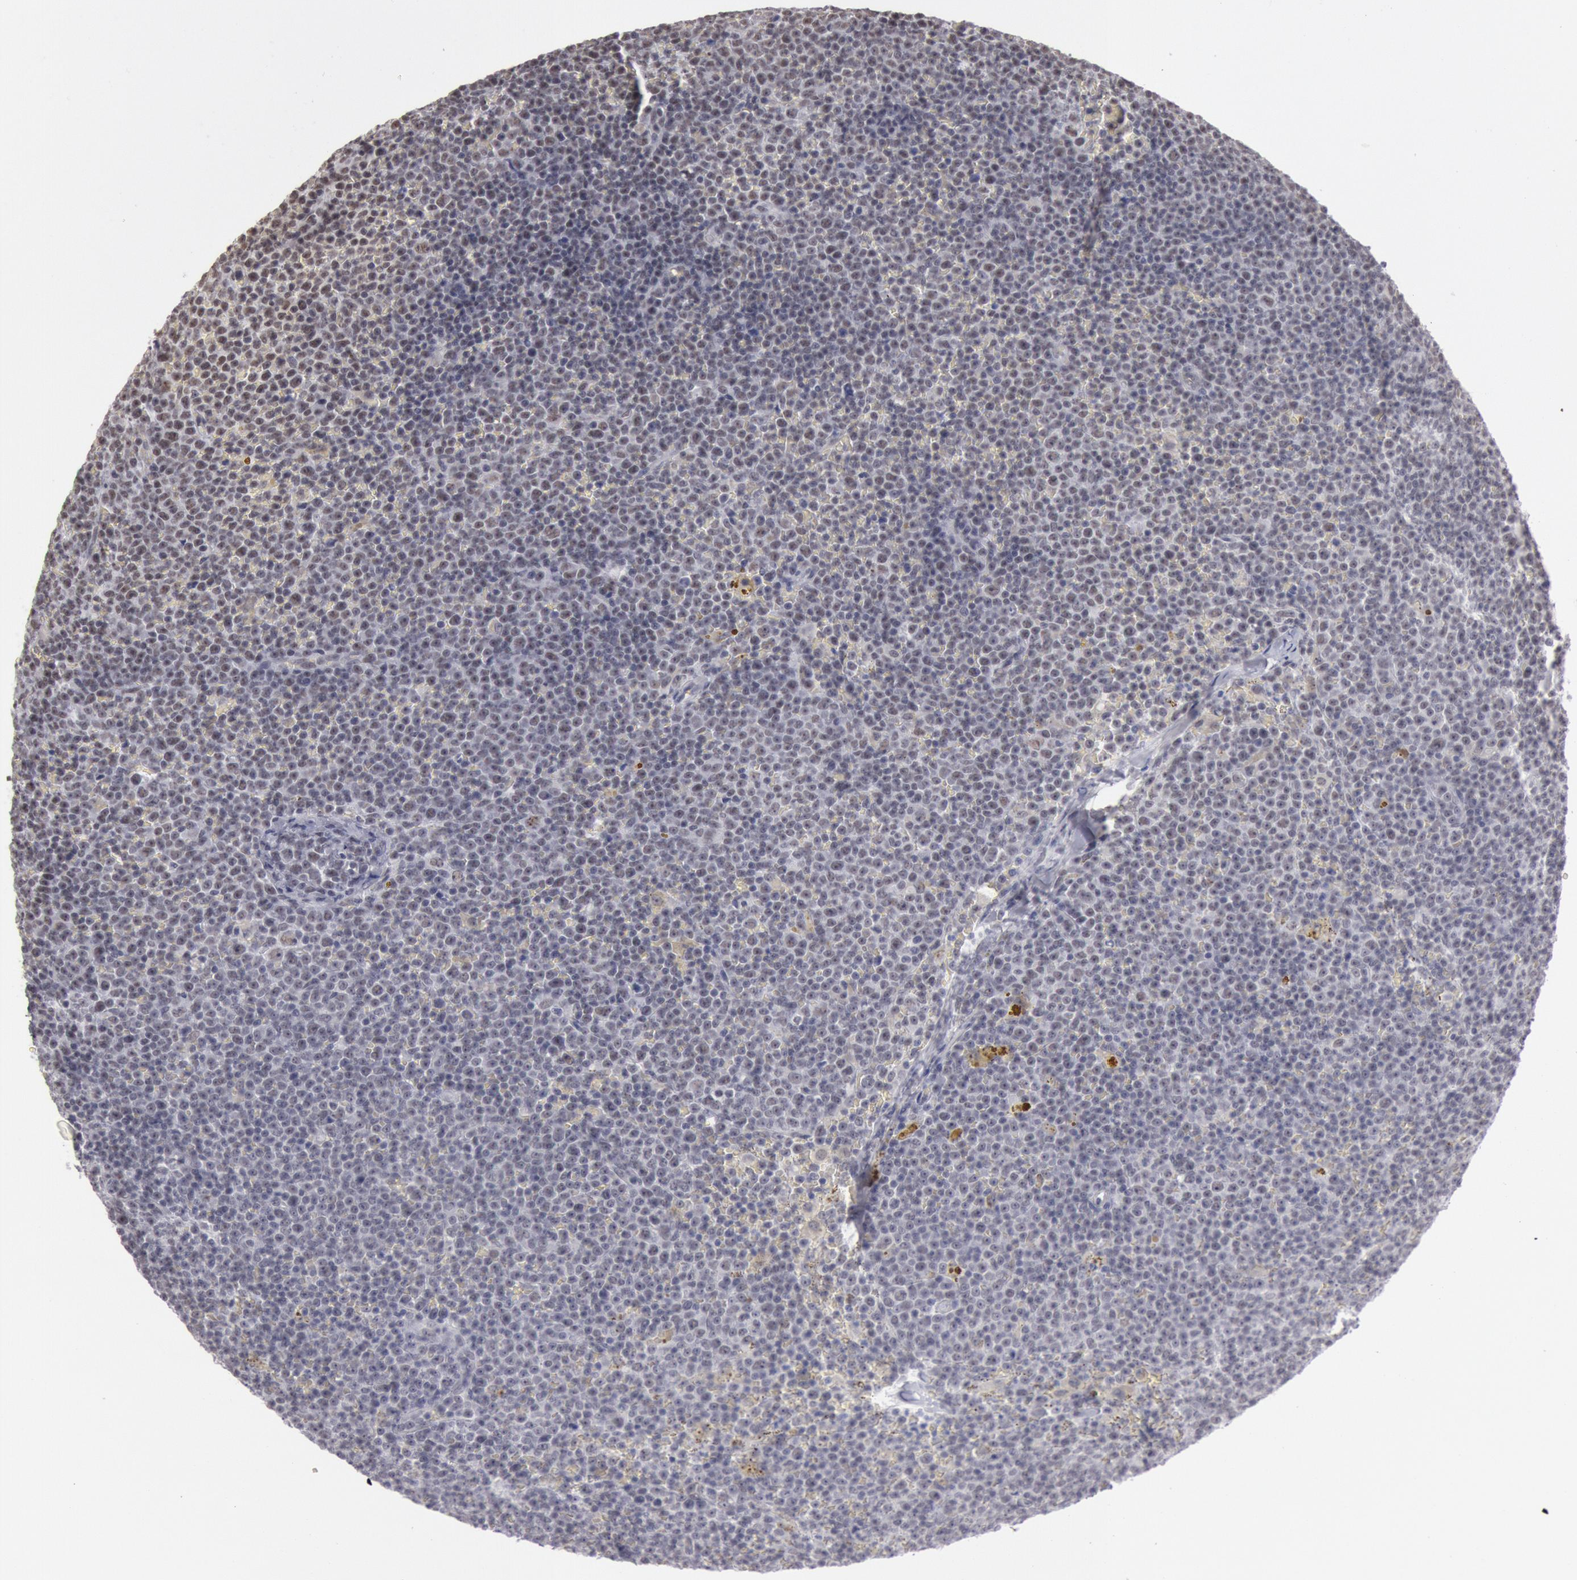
{"staining": {"intensity": "weak", "quantity": ">75%", "location": "nuclear"}, "tissue": "lymphoma", "cell_type": "Tumor cells", "image_type": "cancer", "snomed": [{"axis": "morphology", "description": "Malignant lymphoma, non-Hodgkin's type, Low grade"}, {"axis": "topography", "description": "Lymph node"}], "caption": "Brown immunohistochemical staining in low-grade malignant lymphoma, non-Hodgkin's type shows weak nuclear expression in approximately >75% of tumor cells.", "gene": "ESS2", "patient": {"sex": "male", "age": 50}}